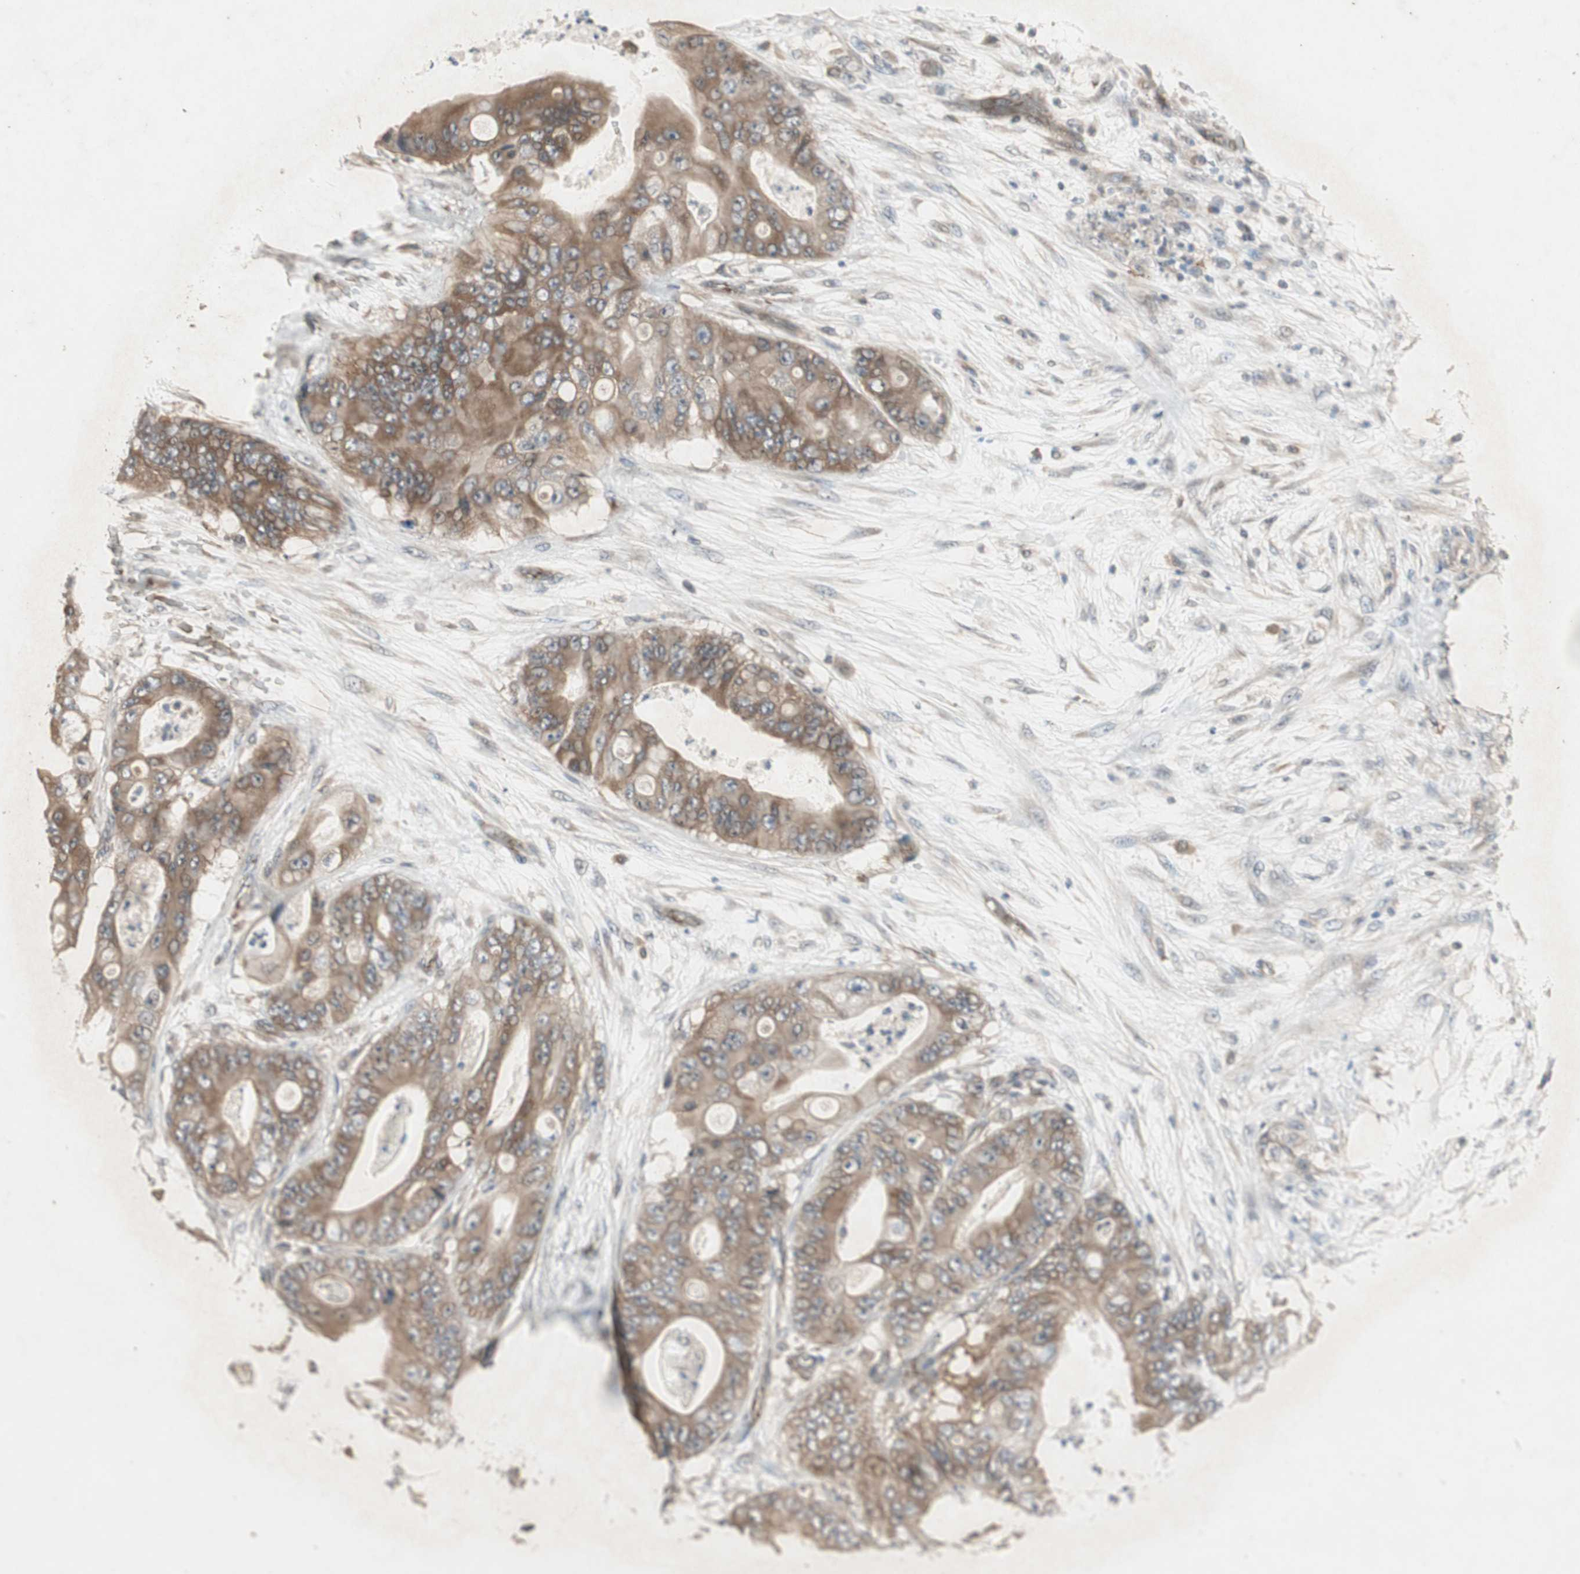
{"staining": {"intensity": "moderate", "quantity": ">75%", "location": "cytoplasmic/membranous"}, "tissue": "stomach cancer", "cell_type": "Tumor cells", "image_type": "cancer", "snomed": [{"axis": "morphology", "description": "Adenocarcinoma, NOS"}, {"axis": "topography", "description": "Stomach"}], "caption": "Human stomach cancer (adenocarcinoma) stained with a brown dye exhibits moderate cytoplasmic/membranous positive positivity in approximately >75% of tumor cells.", "gene": "UBAC1", "patient": {"sex": "female", "age": 73}}